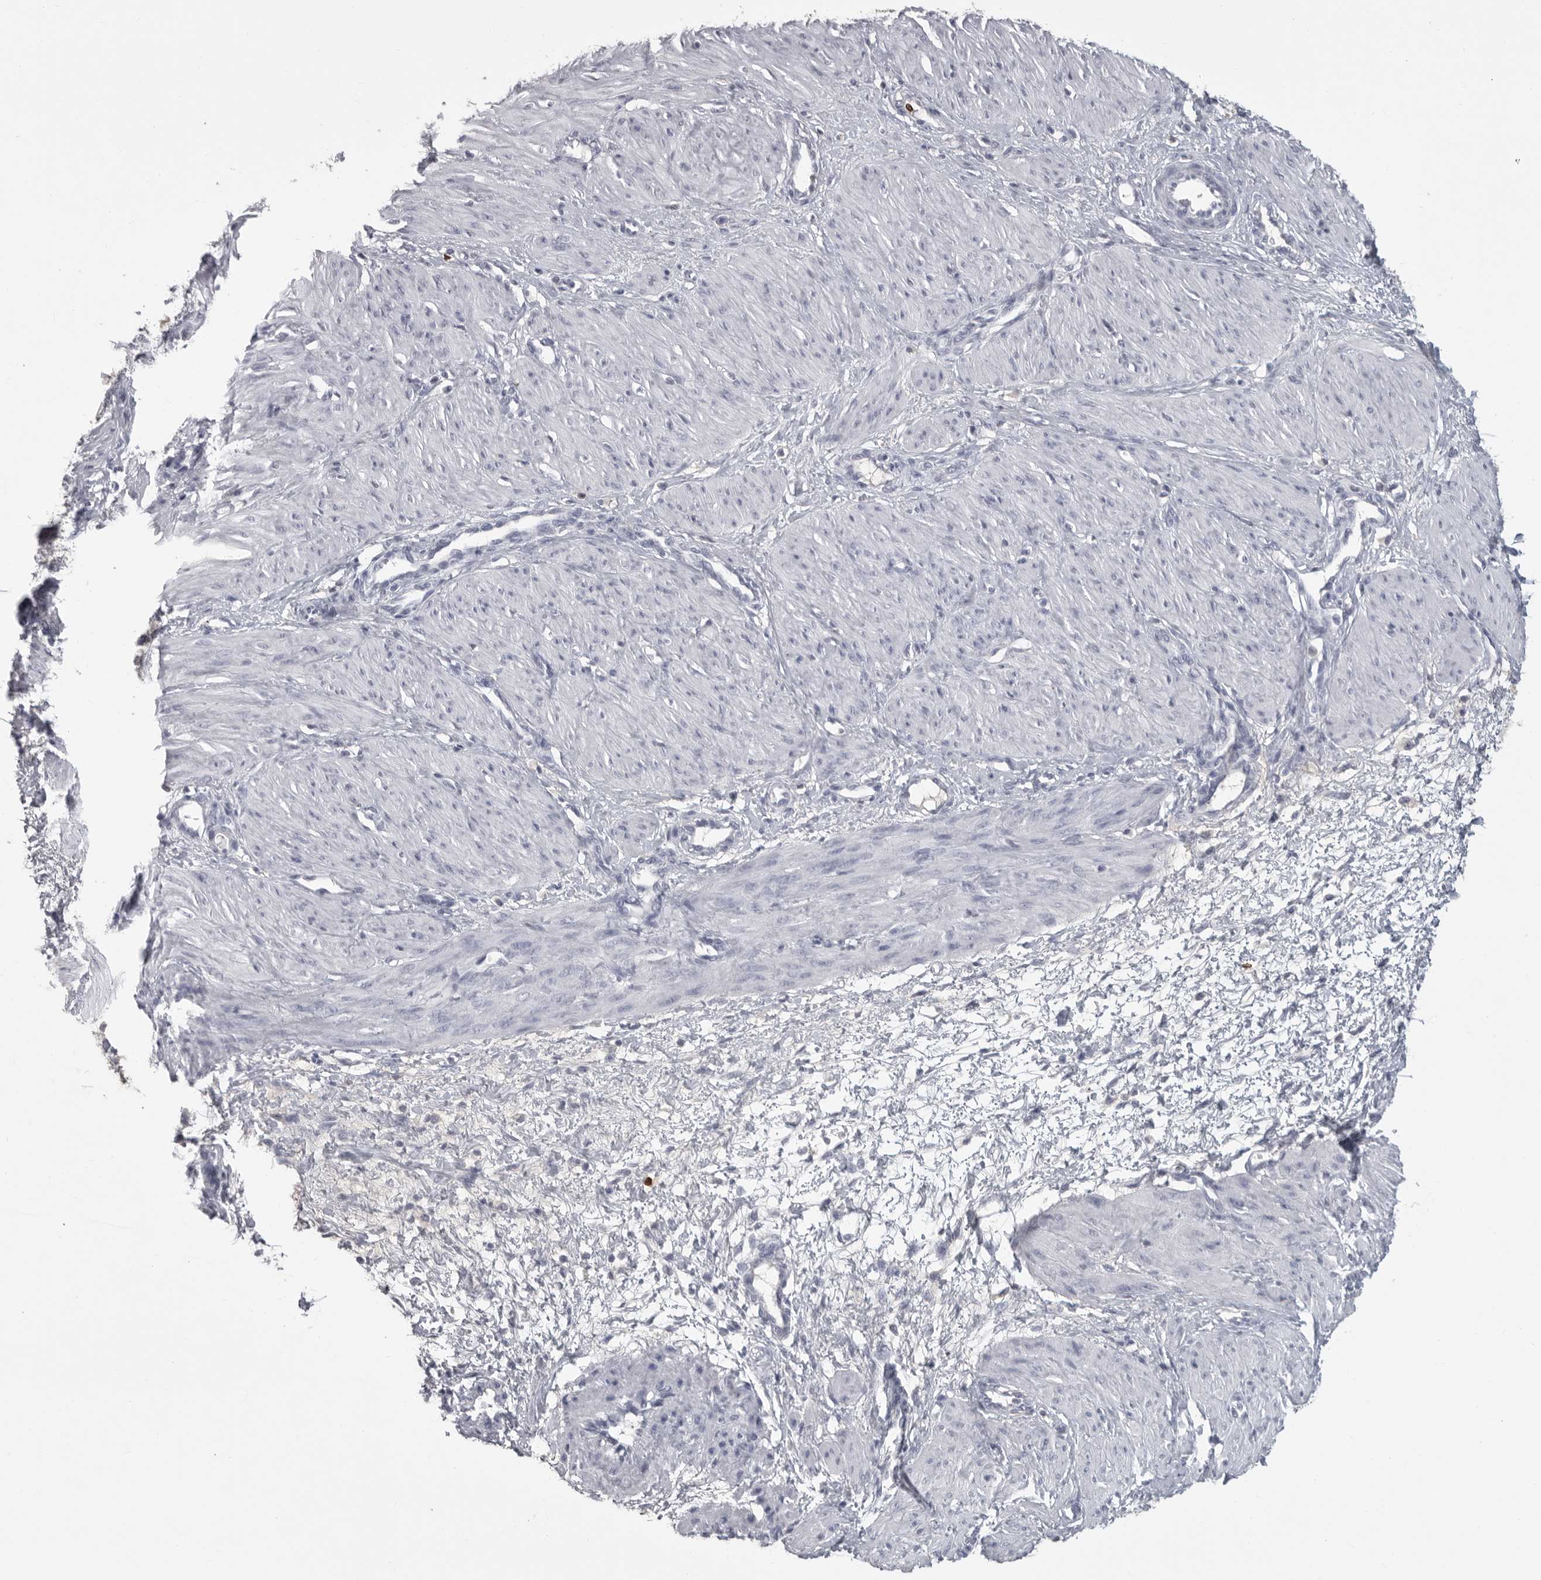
{"staining": {"intensity": "negative", "quantity": "none", "location": "none"}, "tissue": "smooth muscle", "cell_type": "Smooth muscle cells", "image_type": "normal", "snomed": [{"axis": "morphology", "description": "Normal tissue, NOS"}, {"axis": "topography", "description": "Endometrium"}], "caption": "Smooth muscle was stained to show a protein in brown. There is no significant positivity in smooth muscle cells. (Brightfield microscopy of DAB IHC at high magnification).", "gene": "GNLY", "patient": {"sex": "female", "age": 33}}